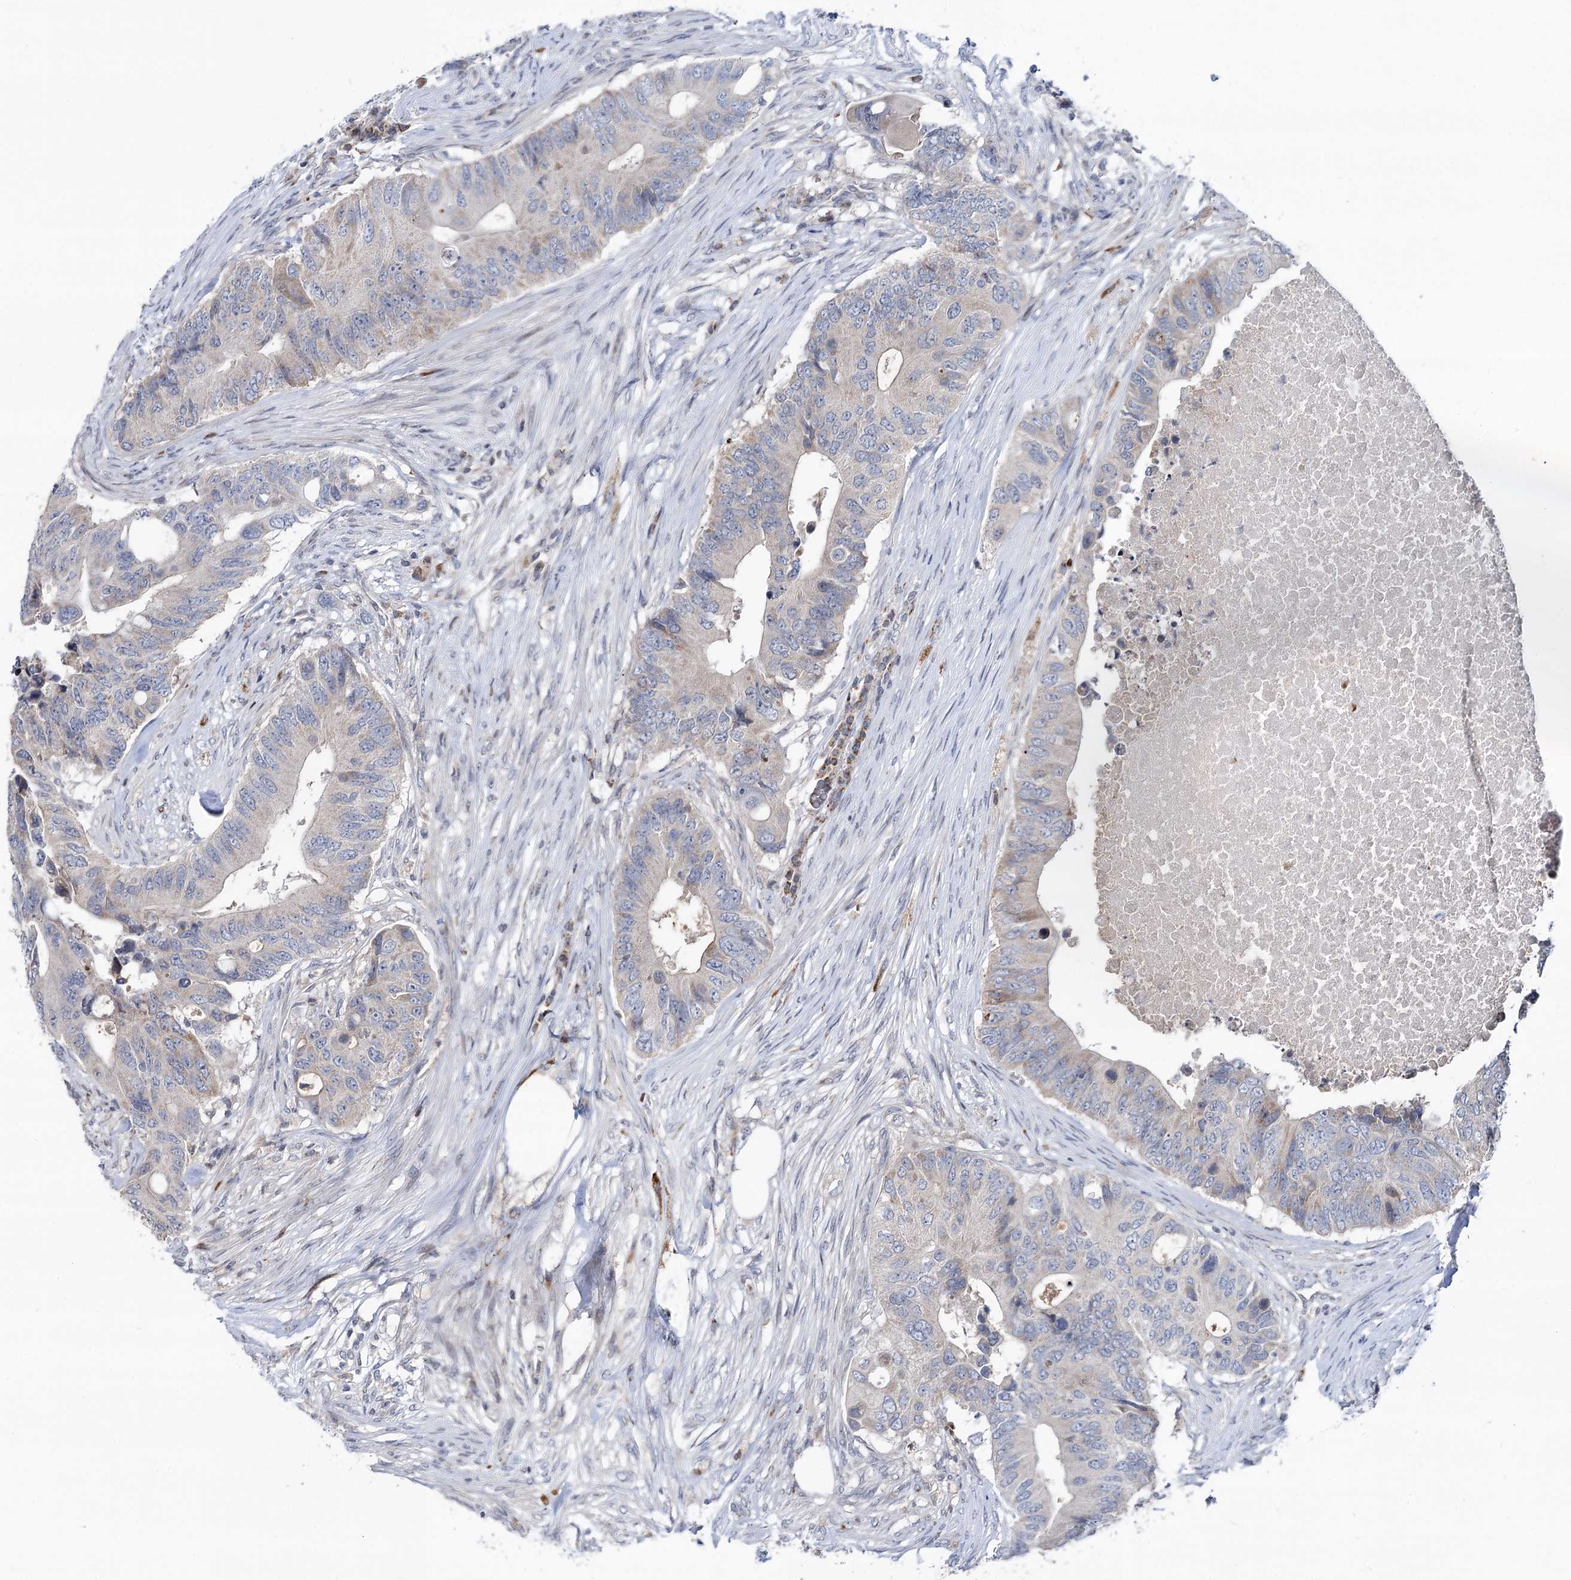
{"staining": {"intensity": "weak", "quantity": "<25%", "location": "cytoplasmic/membranous"}, "tissue": "colorectal cancer", "cell_type": "Tumor cells", "image_type": "cancer", "snomed": [{"axis": "morphology", "description": "Adenocarcinoma, NOS"}, {"axis": "topography", "description": "Colon"}], "caption": "This is a micrograph of immunohistochemistry (IHC) staining of adenocarcinoma (colorectal), which shows no positivity in tumor cells.", "gene": "PTGR1", "patient": {"sex": "male", "age": 71}}